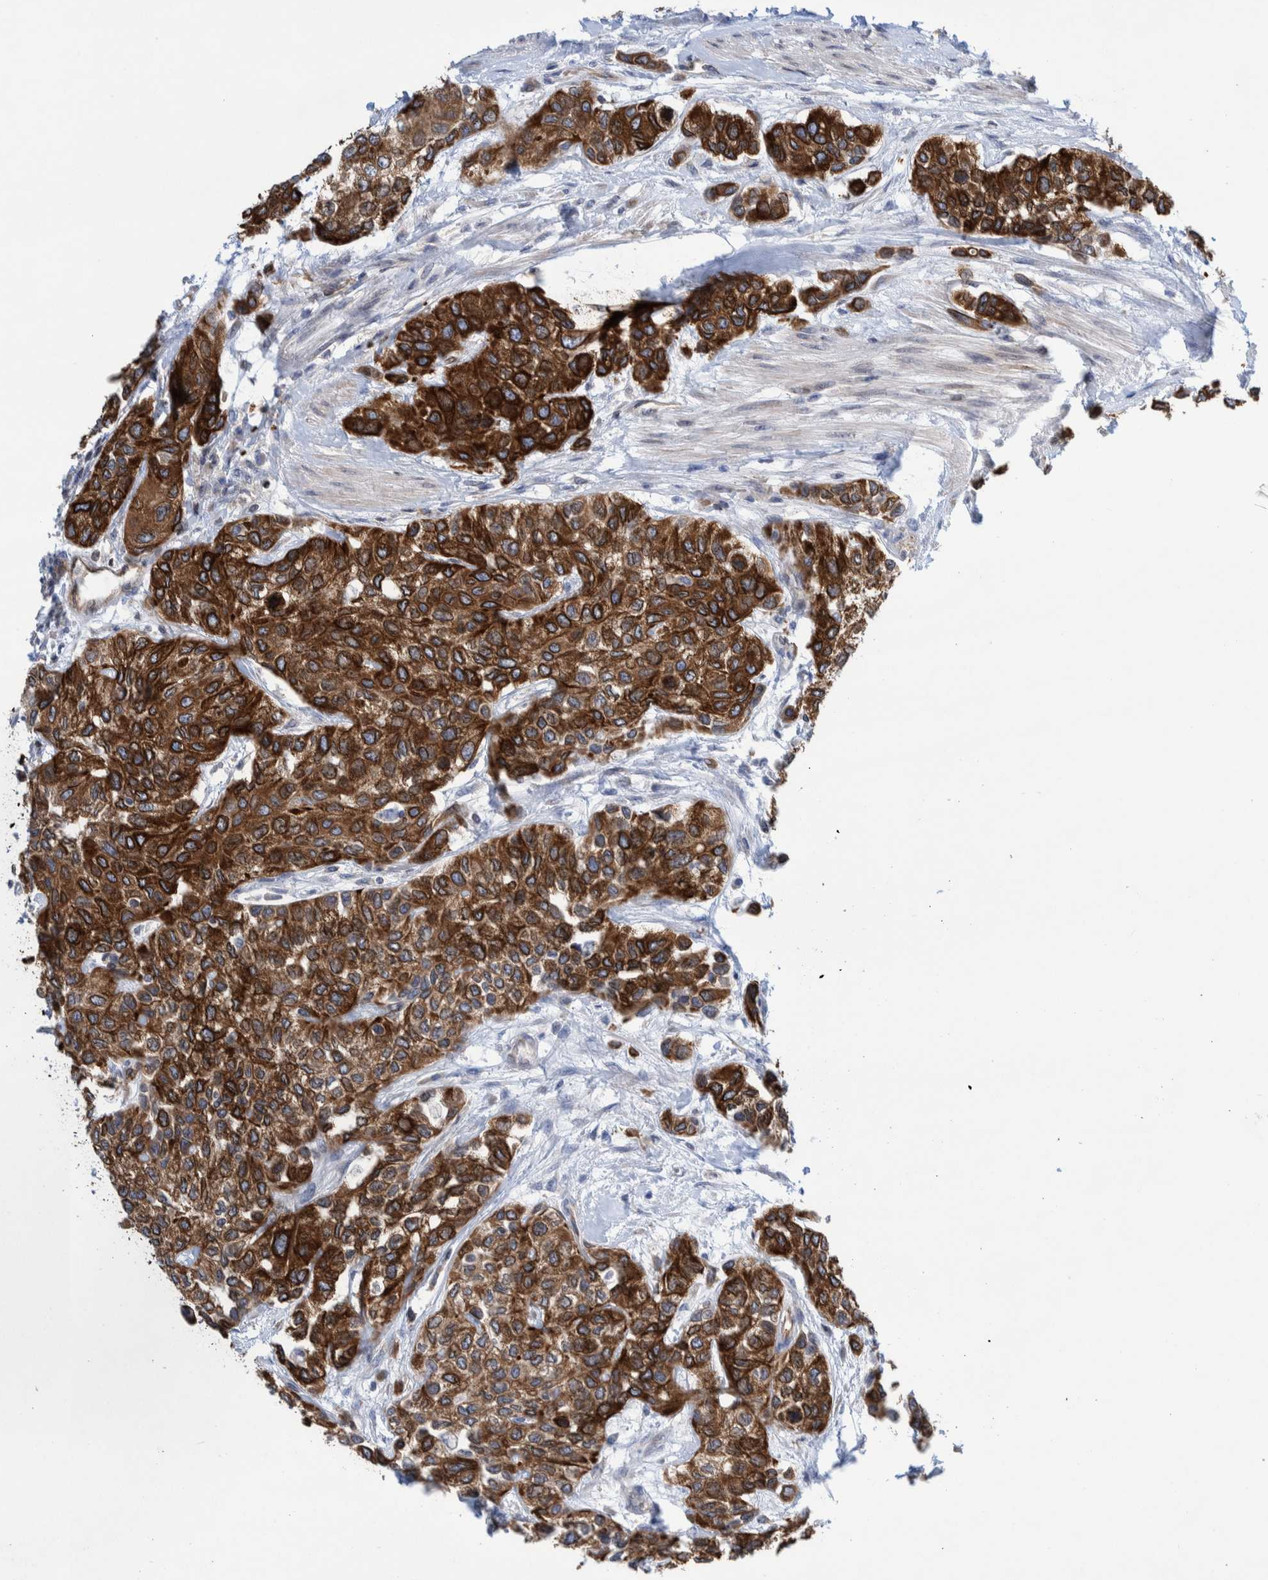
{"staining": {"intensity": "strong", "quantity": ">75%", "location": "cytoplasmic/membranous"}, "tissue": "urothelial cancer", "cell_type": "Tumor cells", "image_type": "cancer", "snomed": [{"axis": "morphology", "description": "Urothelial carcinoma, High grade"}, {"axis": "topography", "description": "Urinary bladder"}], "caption": "IHC image of neoplastic tissue: urothelial cancer stained using immunohistochemistry displays high levels of strong protein expression localized specifically in the cytoplasmic/membranous of tumor cells, appearing as a cytoplasmic/membranous brown color.", "gene": "THEM6", "patient": {"sex": "female", "age": 56}}